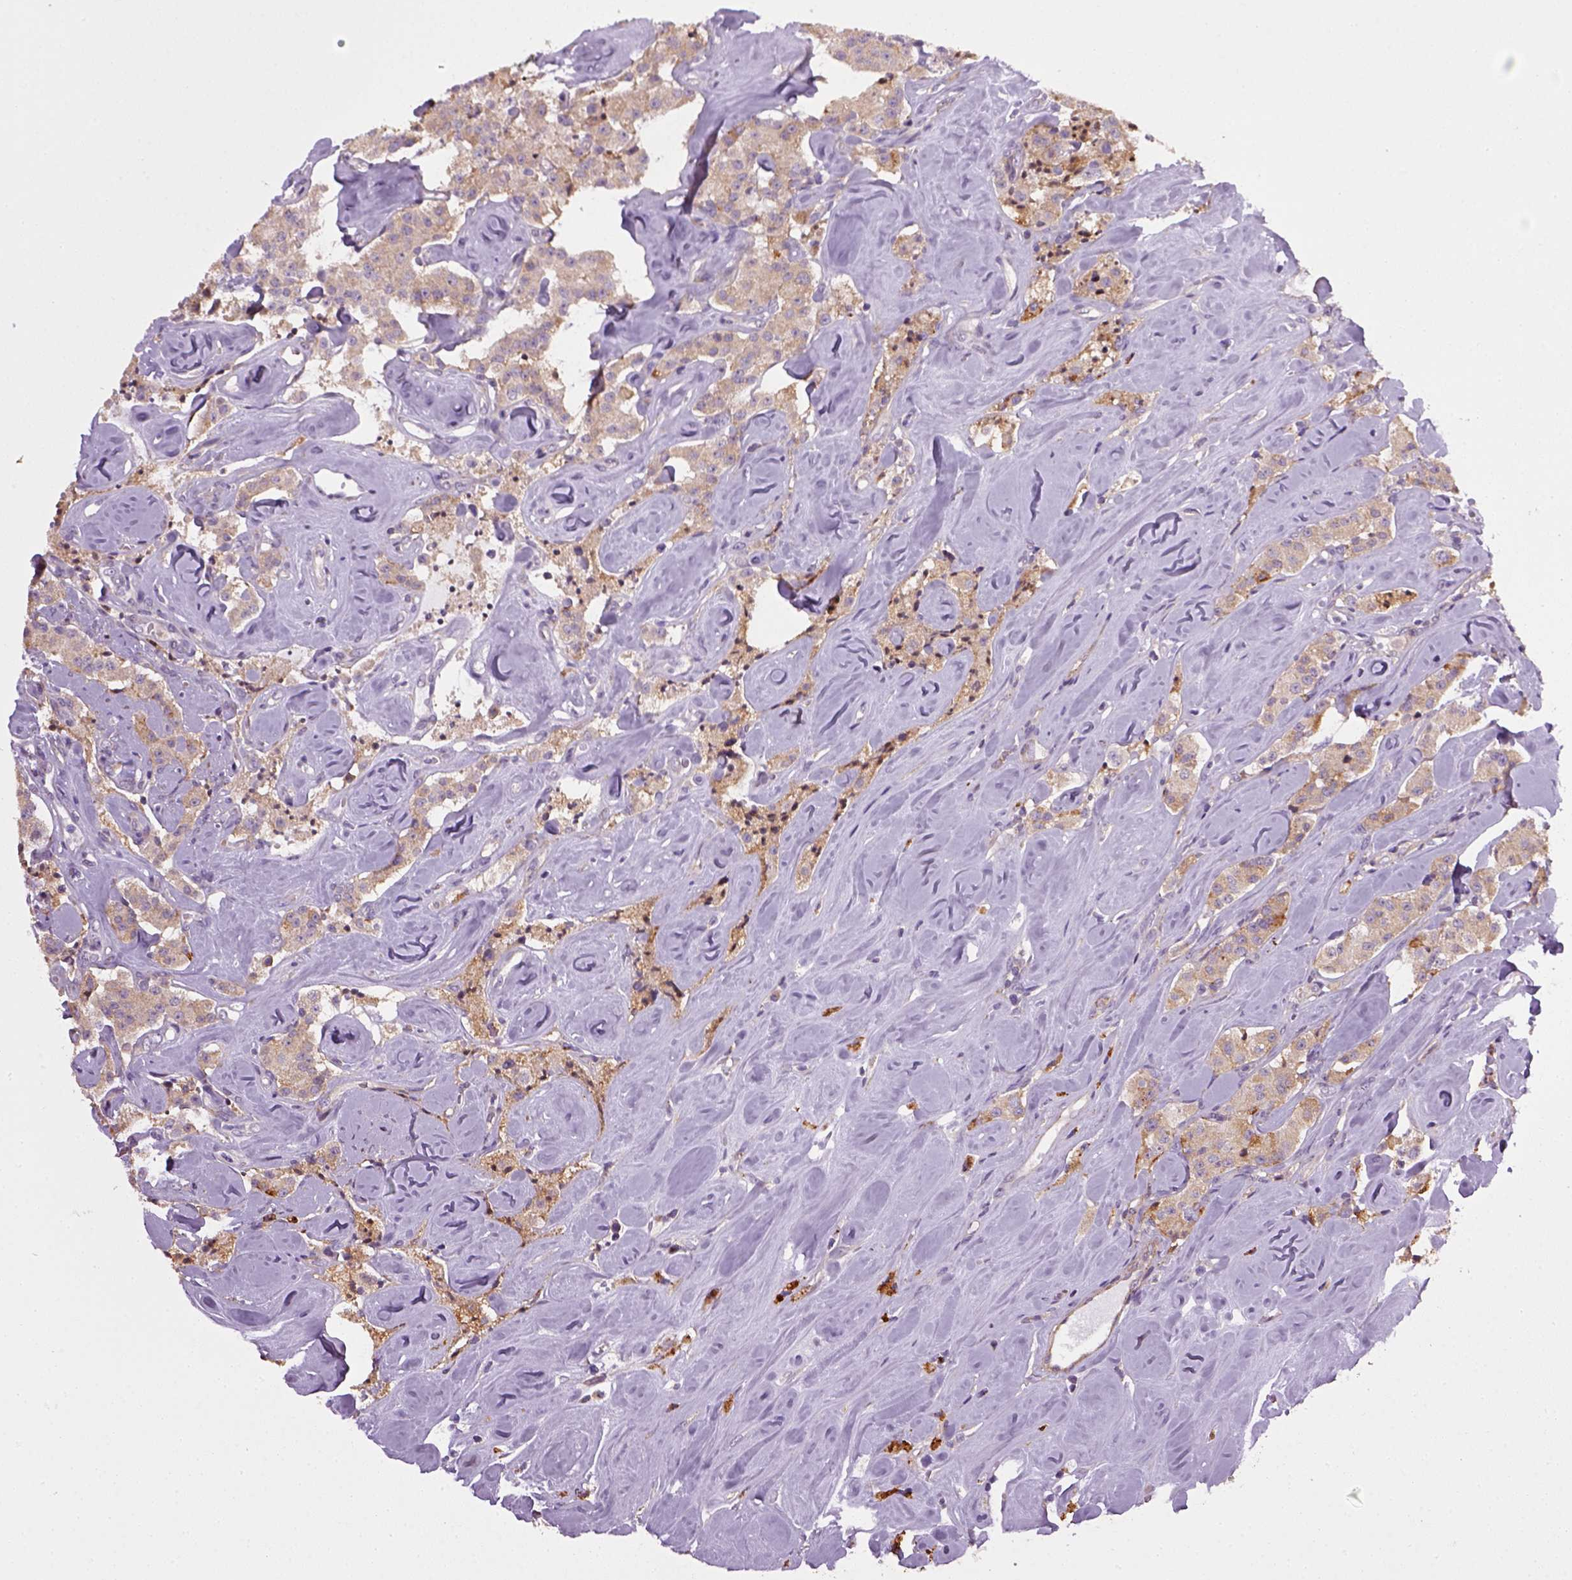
{"staining": {"intensity": "weak", "quantity": ">75%", "location": "cytoplasmic/membranous"}, "tissue": "carcinoid", "cell_type": "Tumor cells", "image_type": "cancer", "snomed": [{"axis": "morphology", "description": "Carcinoid, malignant, NOS"}, {"axis": "topography", "description": "Pancreas"}], "caption": "High-magnification brightfield microscopy of malignant carcinoid stained with DAB (3,3'-diaminobenzidine) (brown) and counterstained with hematoxylin (blue). tumor cells exhibit weak cytoplasmic/membranous expression is appreciated in approximately>75% of cells.", "gene": "TPRG1", "patient": {"sex": "male", "age": 41}}